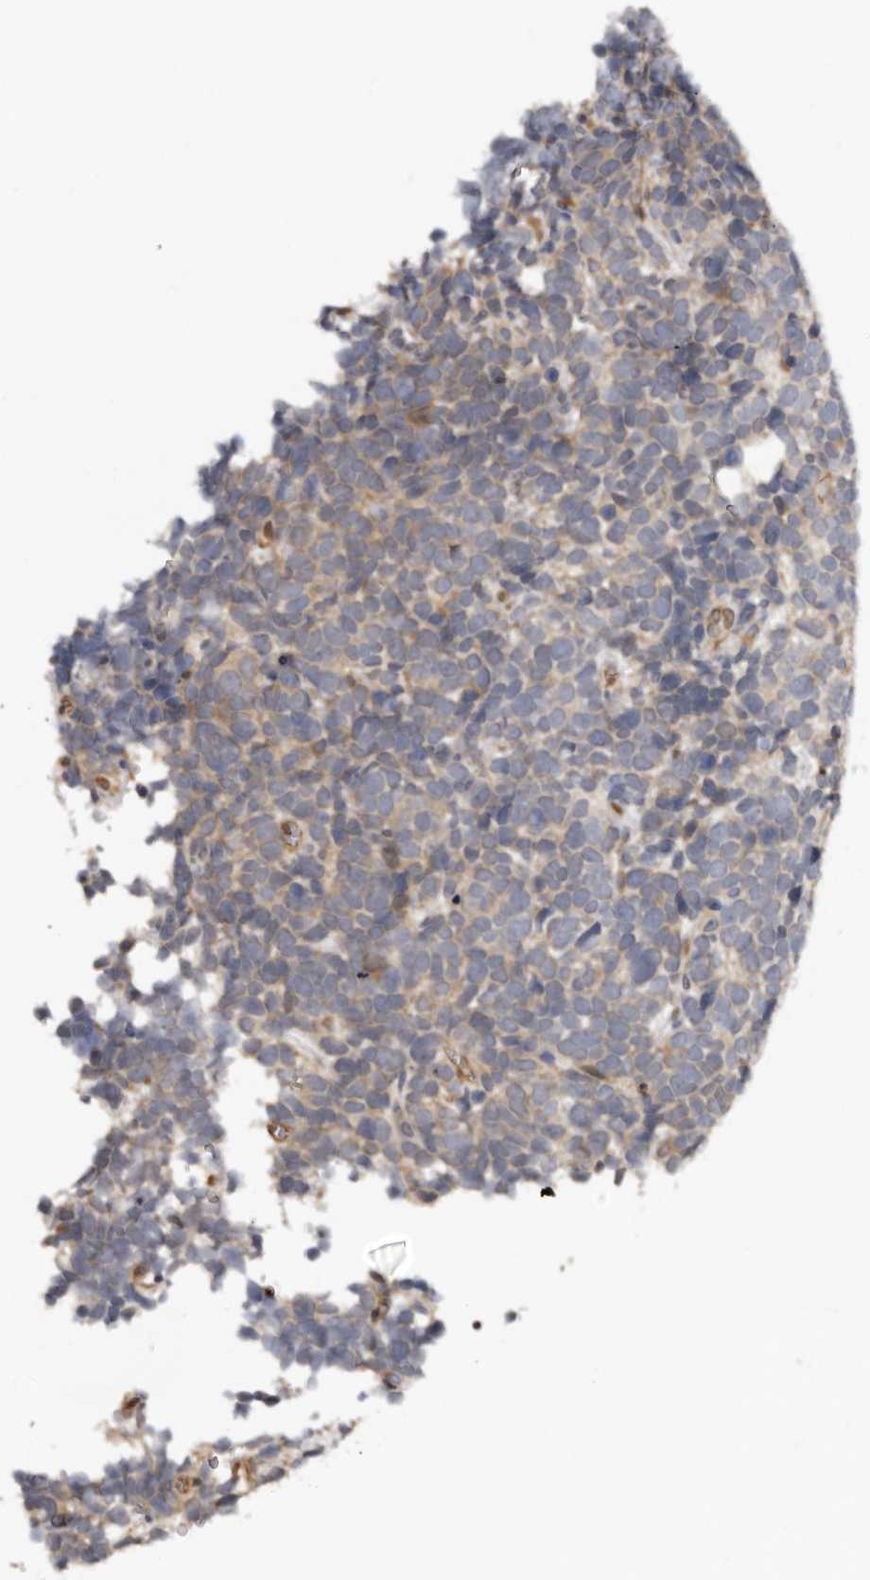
{"staining": {"intensity": "weak", "quantity": ">75%", "location": "cytoplasmic/membranous"}, "tissue": "urothelial cancer", "cell_type": "Tumor cells", "image_type": "cancer", "snomed": [{"axis": "morphology", "description": "Urothelial carcinoma, High grade"}, {"axis": "topography", "description": "Urinary bladder"}], "caption": "Urothelial cancer stained with IHC demonstrates weak cytoplasmic/membranous staining in approximately >75% of tumor cells.", "gene": "SBDS", "patient": {"sex": "female", "age": 82}}